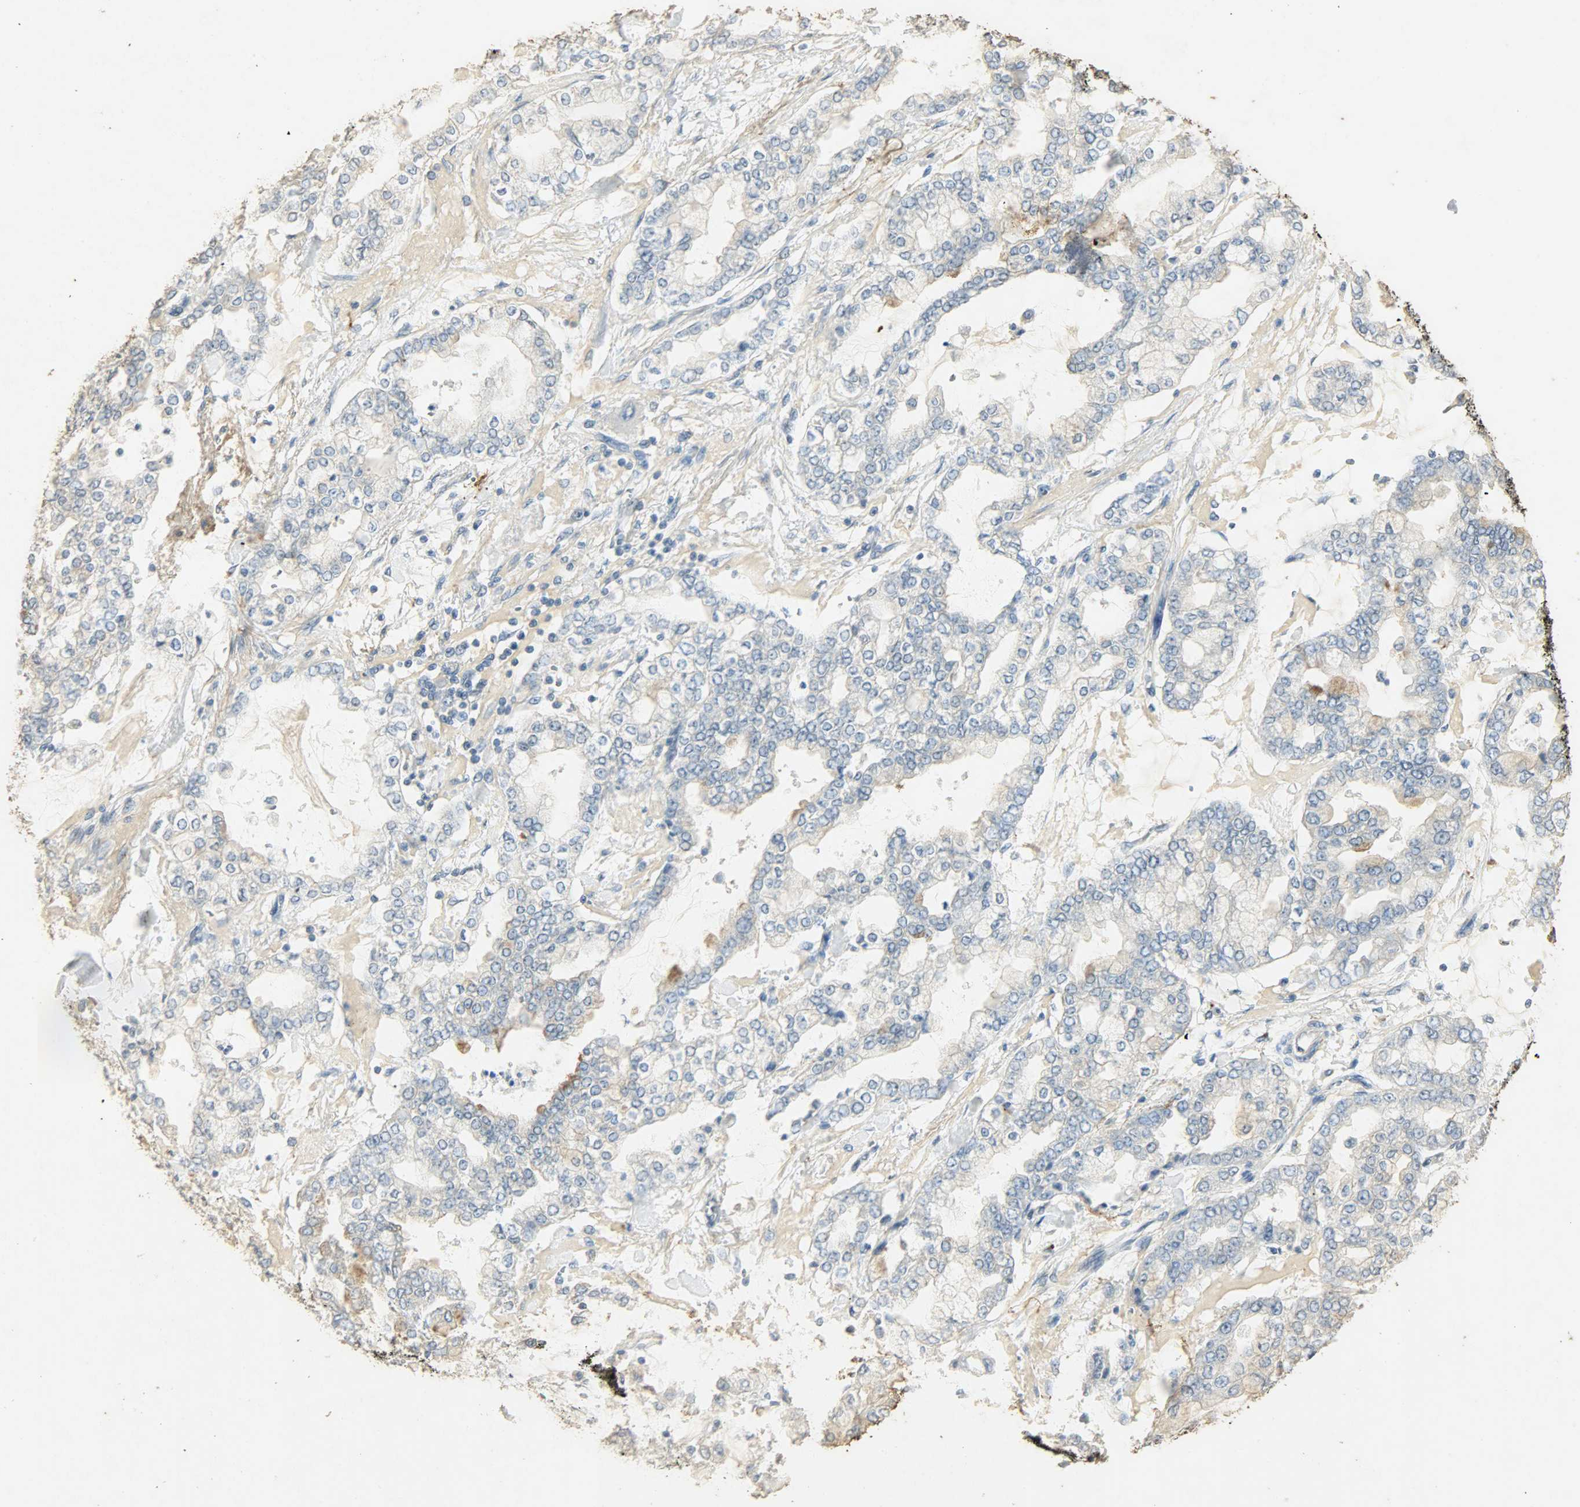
{"staining": {"intensity": "negative", "quantity": "none", "location": "none"}, "tissue": "stomach cancer", "cell_type": "Tumor cells", "image_type": "cancer", "snomed": [{"axis": "morphology", "description": "Normal tissue, NOS"}, {"axis": "morphology", "description": "Adenocarcinoma, NOS"}, {"axis": "topography", "description": "Stomach, upper"}, {"axis": "topography", "description": "Stomach"}], "caption": "Immunohistochemistry (IHC) image of human stomach adenocarcinoma stained for a protein (brown), which reveals no positivity in tumor cells. The staining was performed using DAB (3,3'-diaminobenzidine) to visualize the protein expression in brown, while the nuclei were stained in blue with hematoxylin (Magnification: 20x).", "gene": "ASB9", "patient": {"sex": "male", "age": 76}}